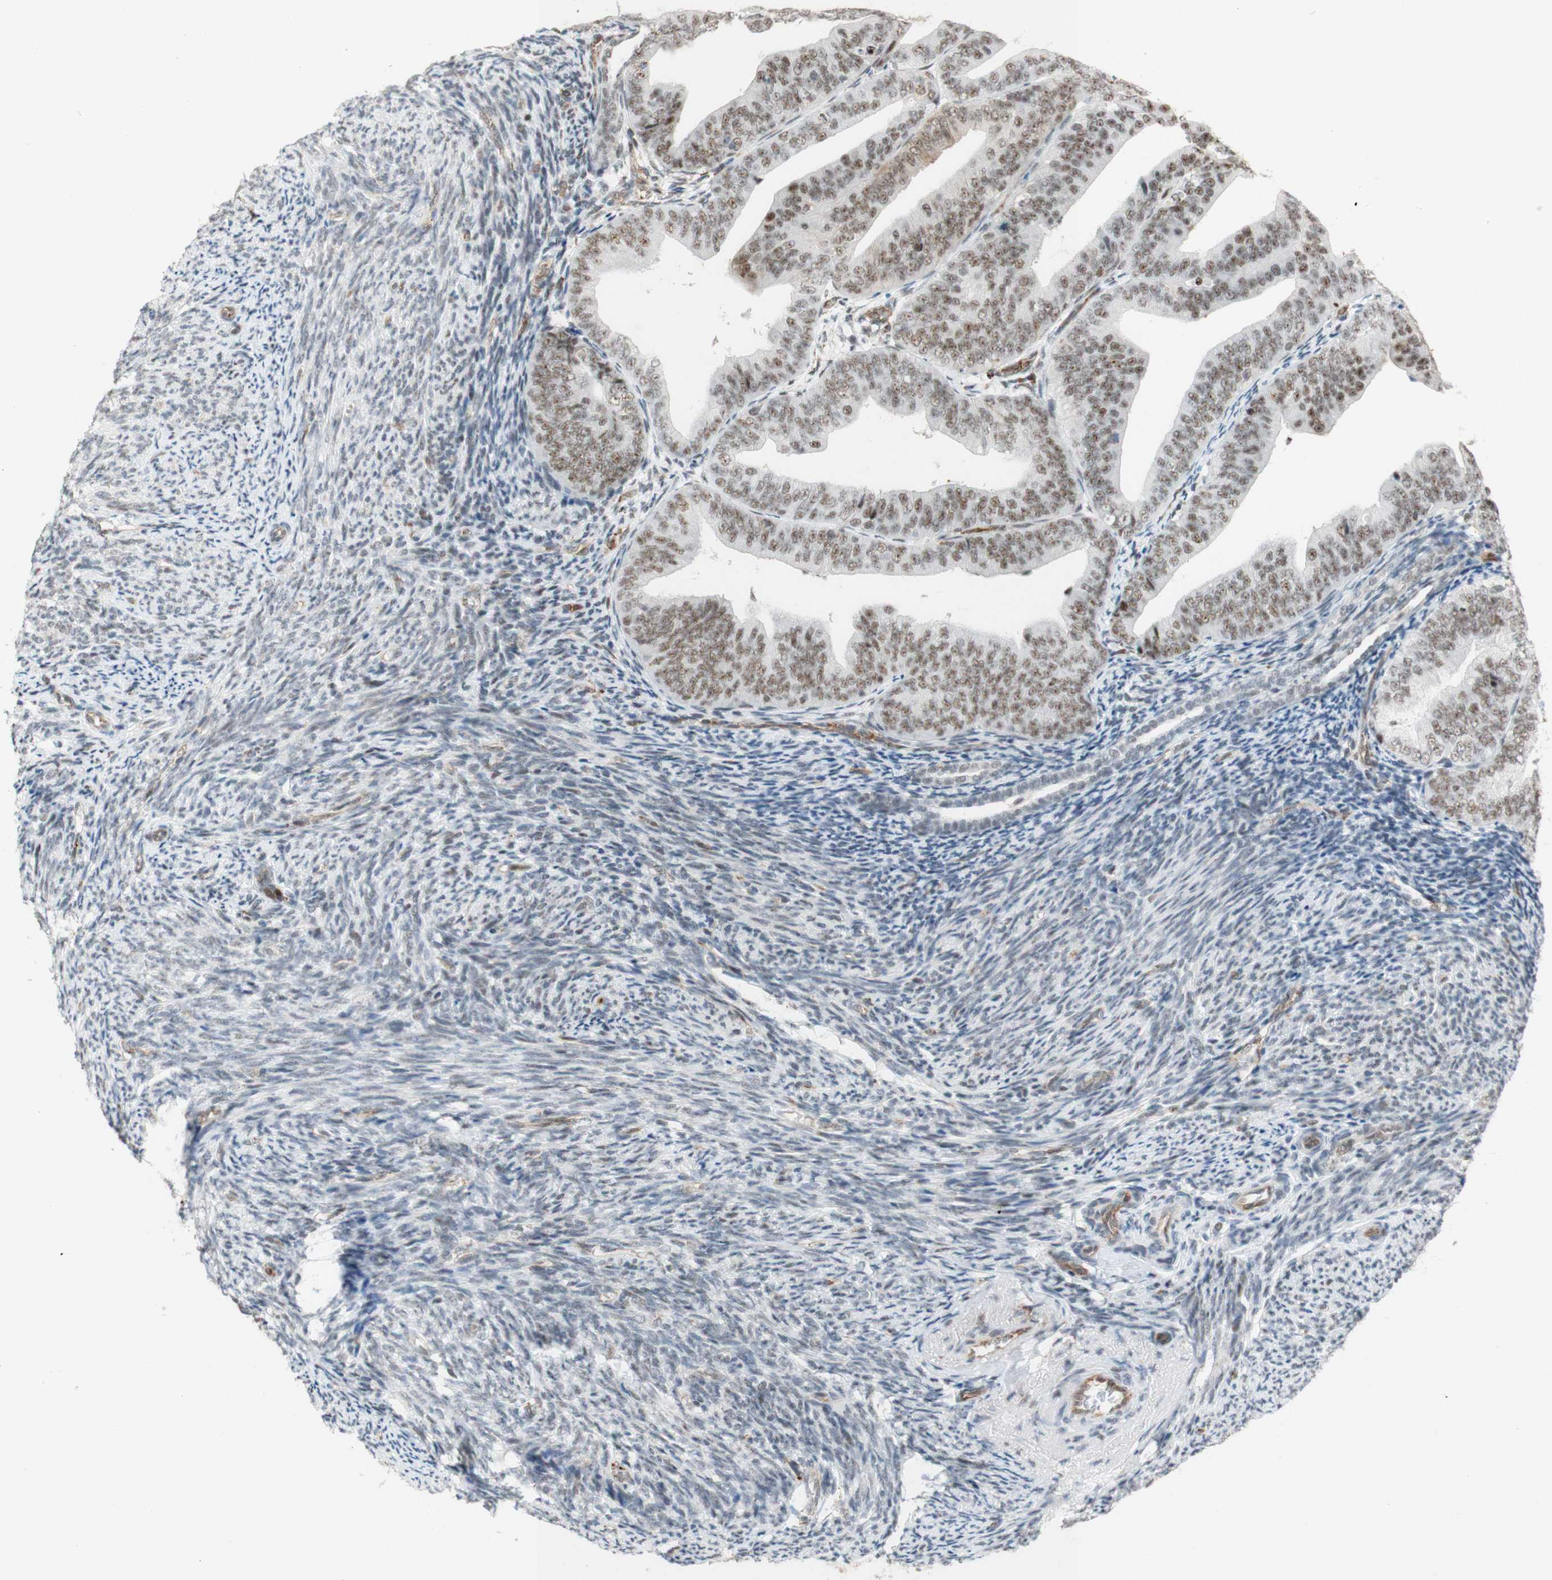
{"staining": {"intensity": "weak", "quantity": ">75%", "location": "nuclear"}, "tissue": "endometrial cancer", "cell_type": "Tumor cells", "image_type": "cancer", "snomed": [{"axis": "morphology", "description": "Adenocarcinoma, NOS"}, {"axis": "topography", "description": "Endometrium"}], "caption": "Protein analysis of endometrial adenocarcinoma tissue displays weak nuclear staining in about >75% of tumor cells.", "gene": "SAP18", "patient": {"sex": "female", "age": 63}}